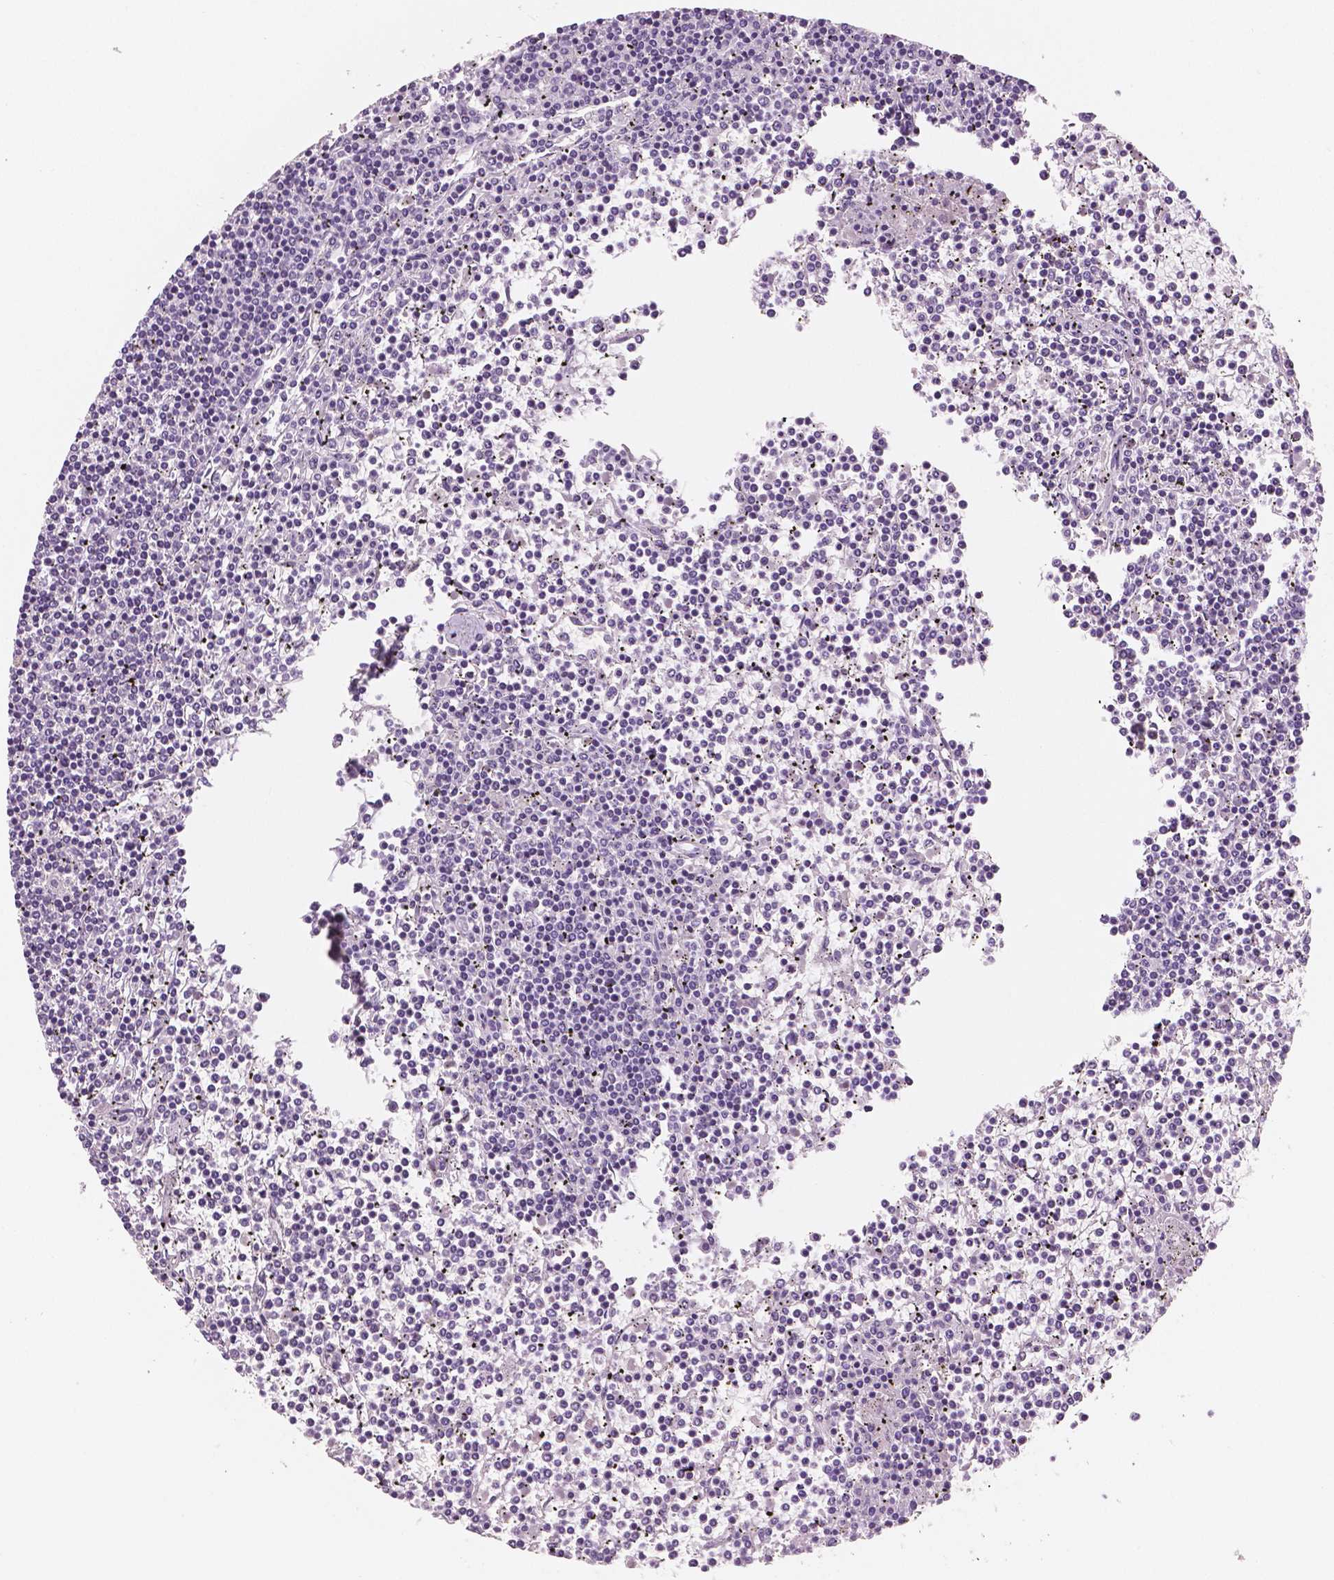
{"staining": {"intensity": "negative", "quantity": "none", "location": "none"}, "tissue": "lymphoma", "cell_type": "Tumor cells", "image_type": "cancer", "snomed": [{"axis": "morphology", "description": "Malignant lymphoma, non-Hodgkin's type, Low grade"}, {"axis": "topography", "description": "Spleen"}], "caption": "This is an immunohistochemistry micrograph of malignant lymphoma, non-Hodgkin's type (low-grade). There is no expression in tumor cells.", "gene": "NECAB2", "patient": {"sex": "female", "age": 19}}